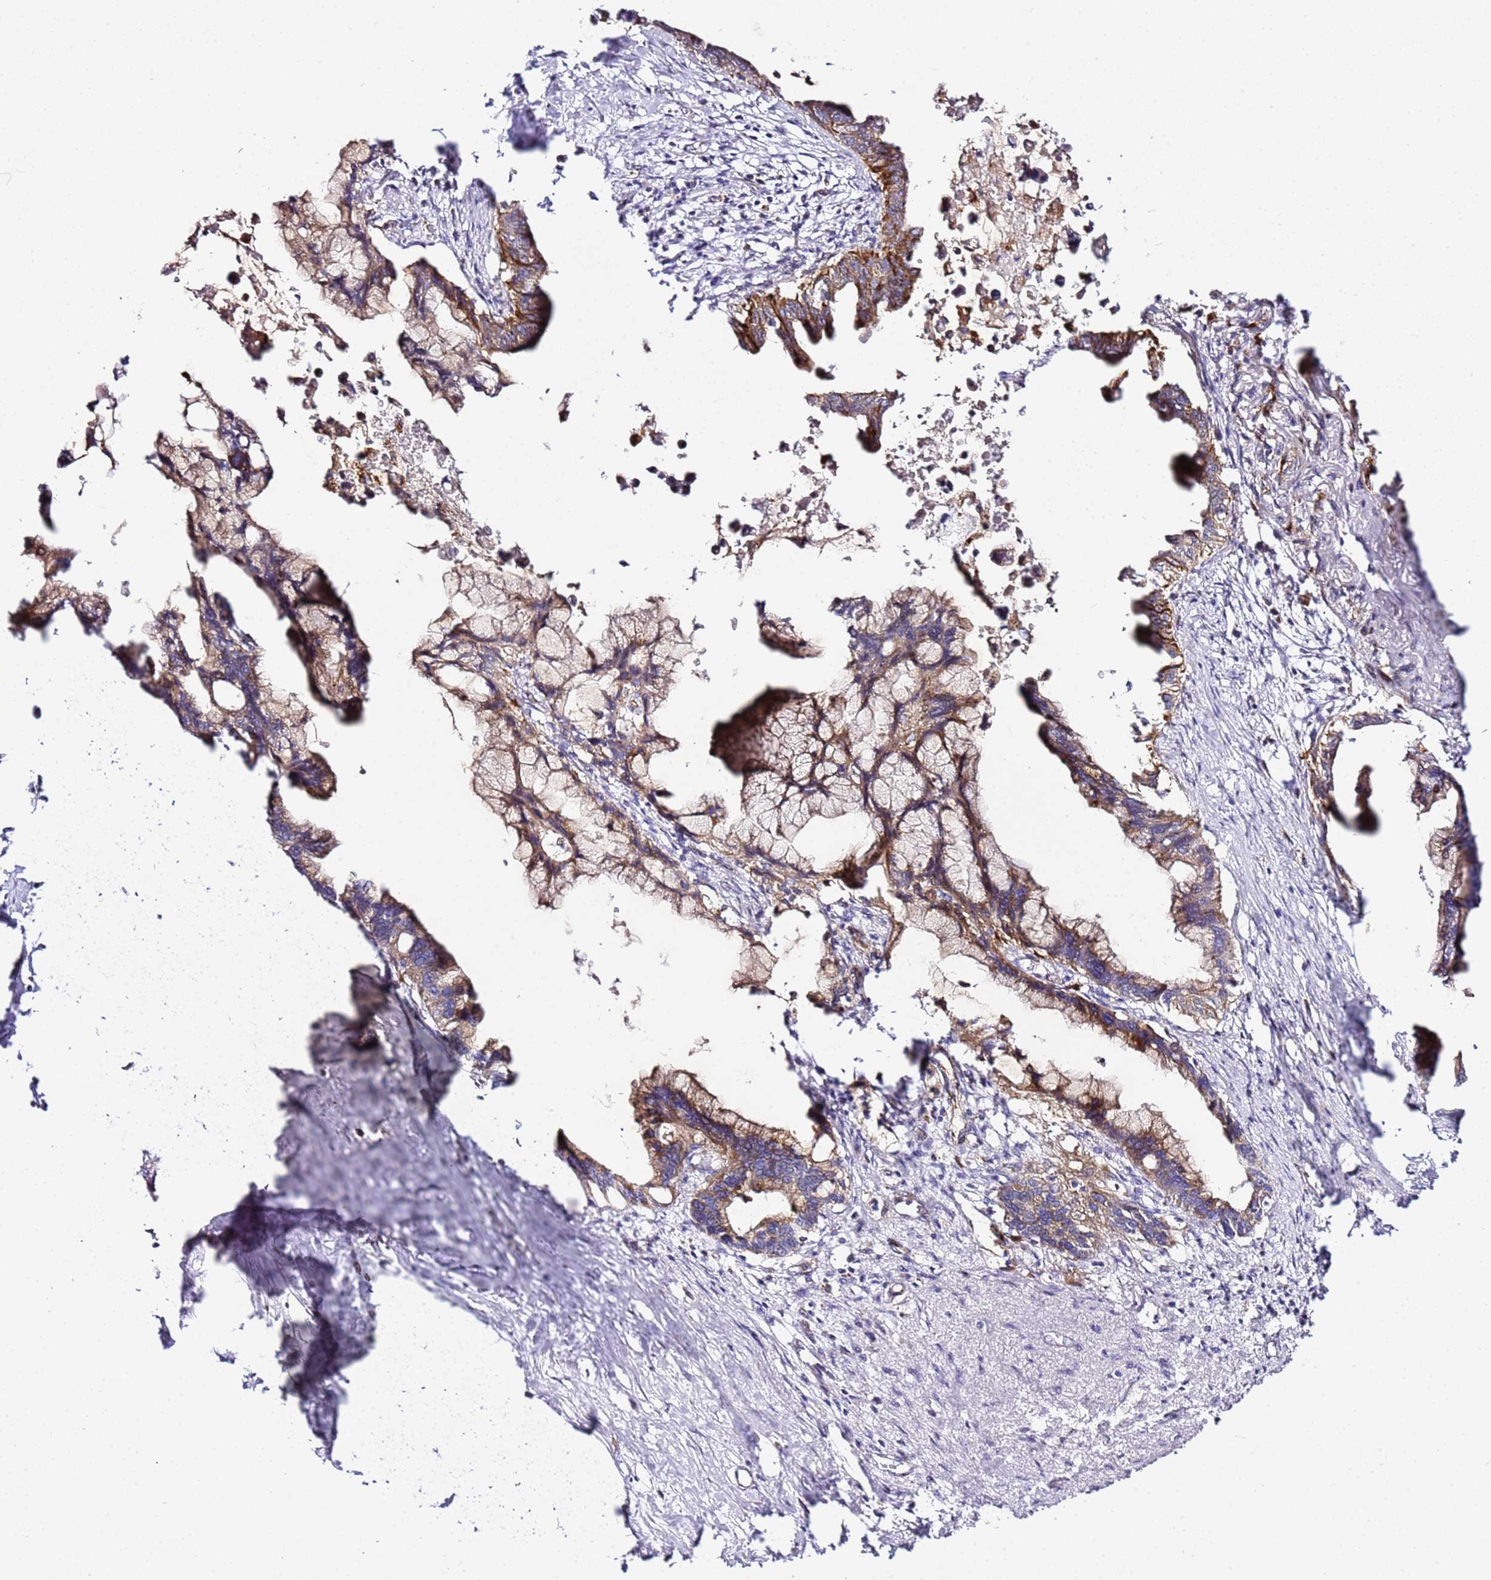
{"staining": {"intensity": "moderate", "quantity": ">75%", "location": "cytoplasmic/membranous"}, "tissue": "pancreatic cancer", "cell_type": "Tumor cells", "image_type": "cancer", "snomed": [{"axis": "morphology", "description": "Adenocarcinoma, NOS"}, {"axis": "topography", "description": "Pancreas"}], "caption": "Moderate cytoplasmic/membranous expression is appreciated in approximately >75% of tumor cells in pancreatic cancer (adenocarcinoma).", "gene": "PVRIG", "patient": {"sex": "female", "age": 83}}